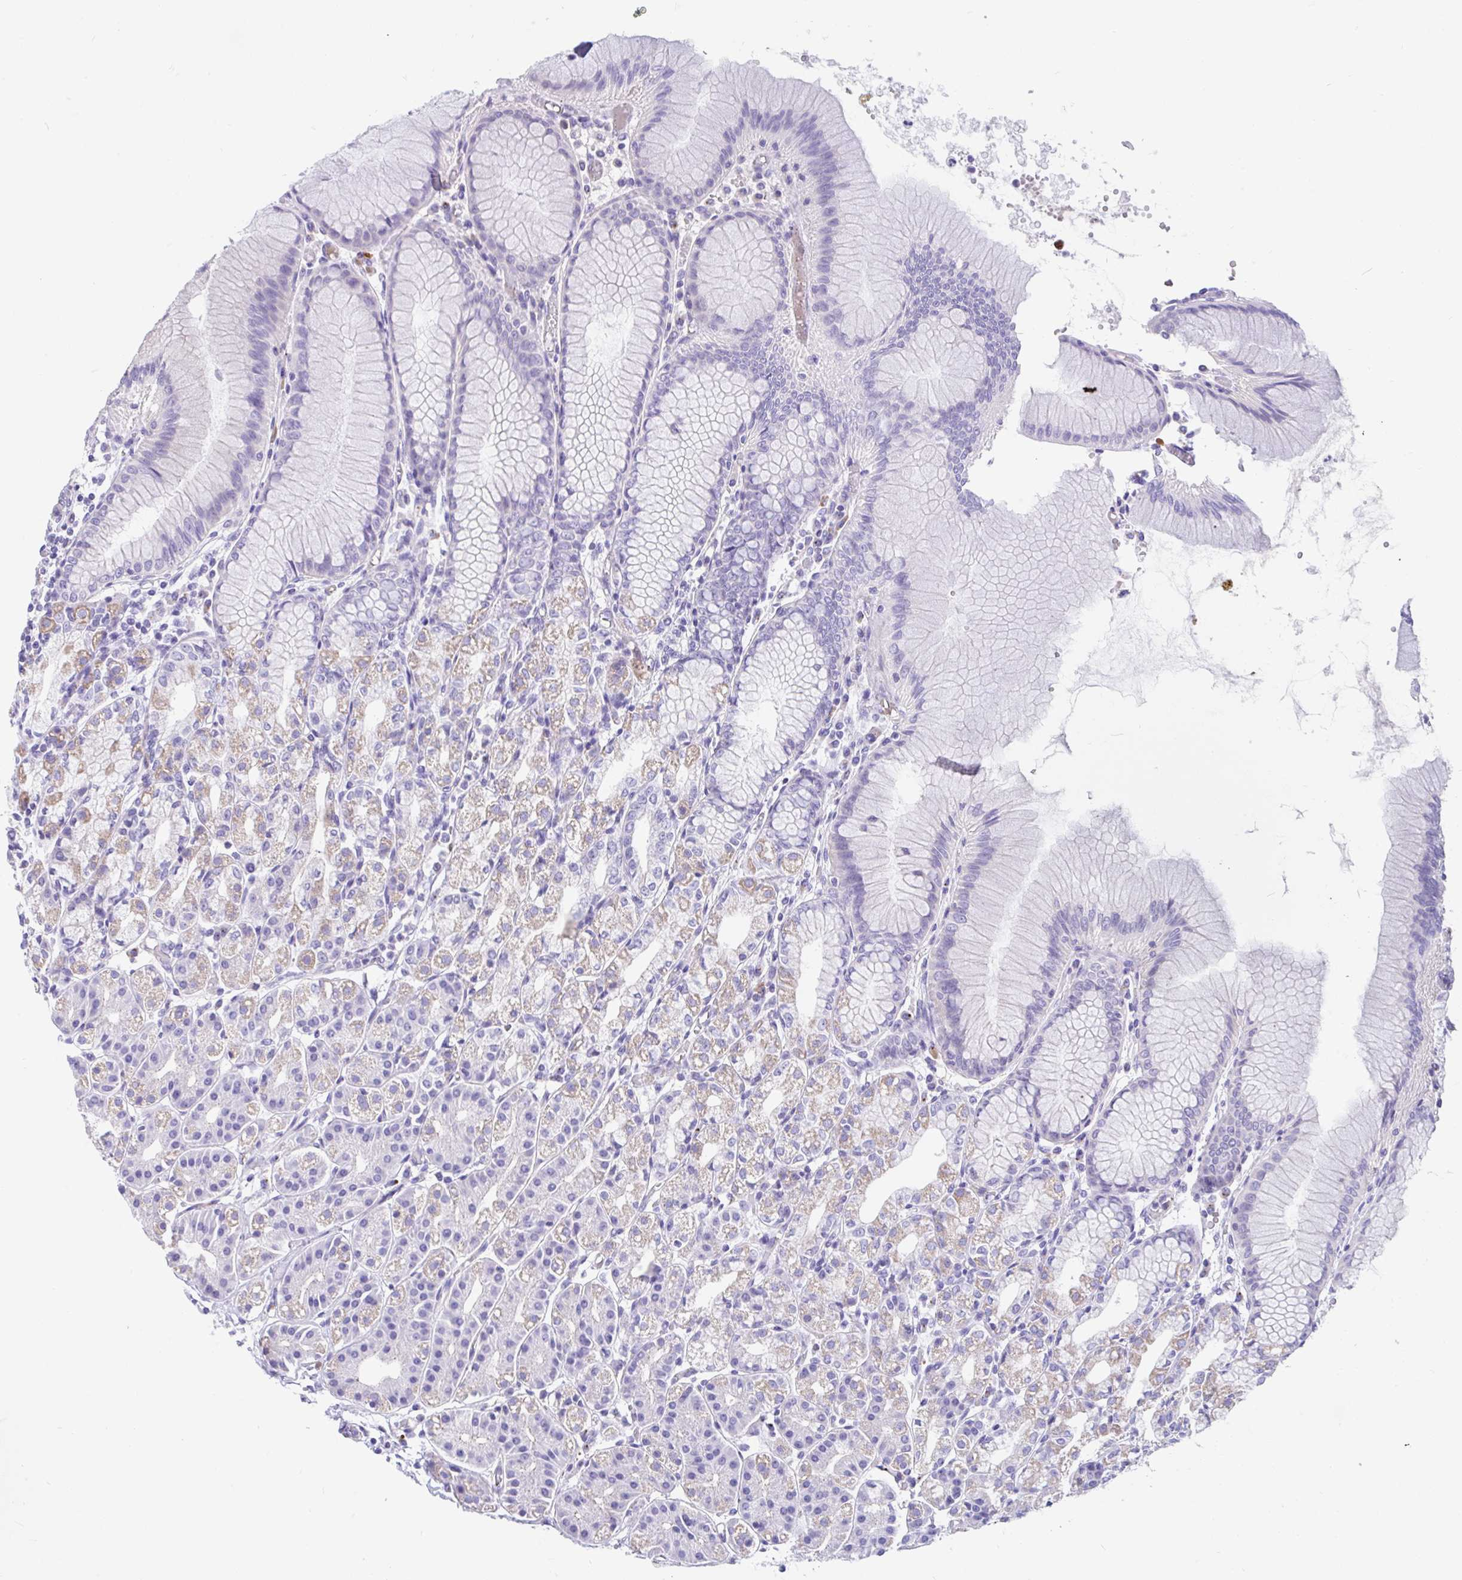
{"staining": {"intensity": "moderate", "quantity": "25%-75%", "location": "cytoplasmic/membranous"}, "tissue": "stomach", "cell_type": "Glandular cells", "image_type": "normal", "snomed": [{"axis": "morphology", "description": "Normal tissue, NOS"}, {"axis": "topography", "description": "Stomach"}], "caption": "High-magnification brightfield microscopy of benign stomach stained with DAB (brown) and counterstained with hematoxylin (blue). glandular cells exhibit moderate cytoplasmic/membranous expression is seen in approximately25%-75% of cells. The protein of interest is stained brown, and the nuclei are stained in blue (DAB IHC with brightfield microscopy, high magnification).", "gene": "CCSAP", "patient": {"sex": "female", "age": 57}}